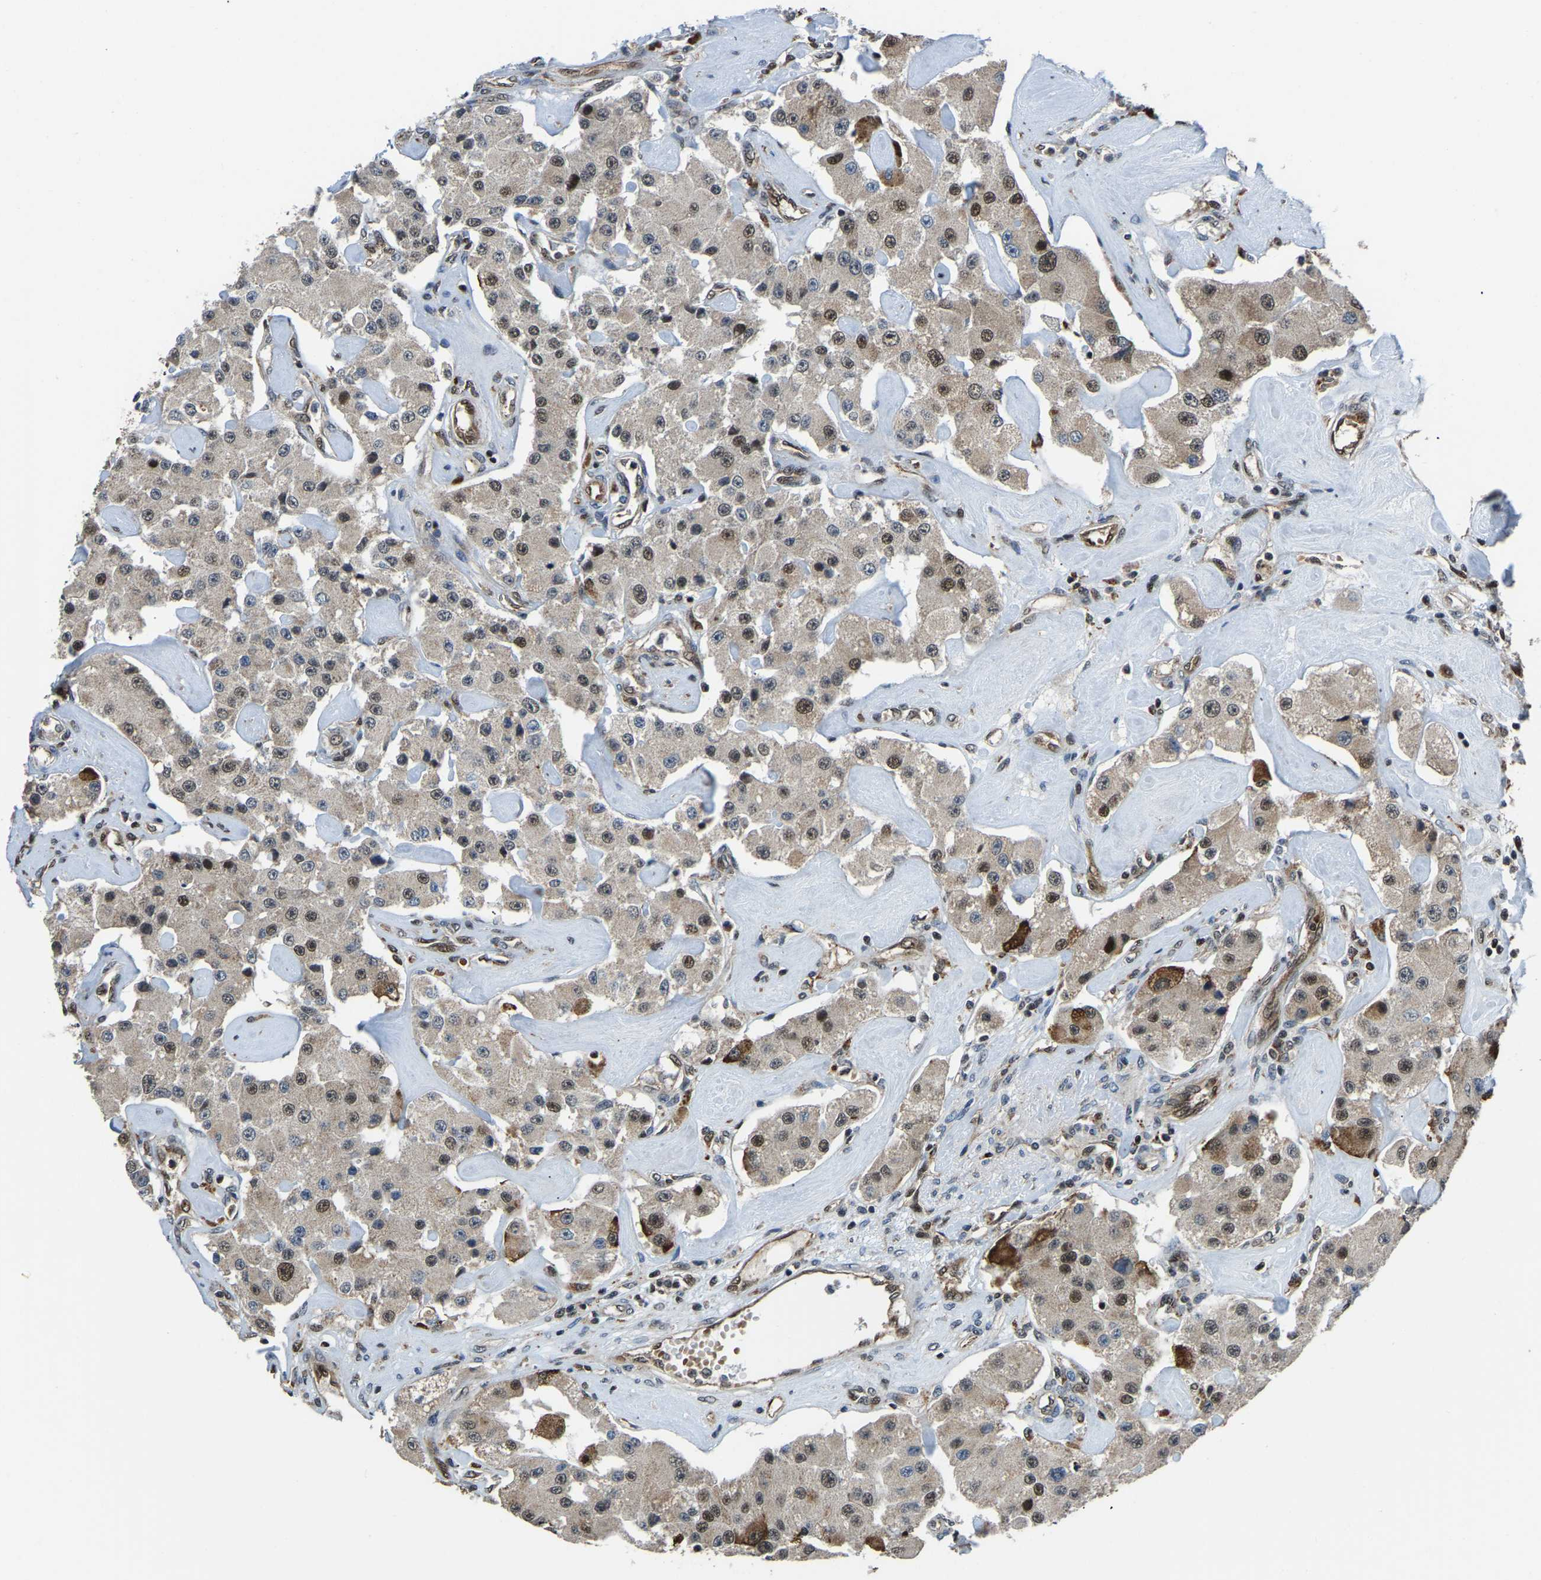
{"staining": {"intensity": "moderate", "quantity": ">75%", "location": "cytoplasmic/membranous,nuclear"}, "tissue": "carcinoid", "cell_type": "Tumor cells", "image_type": "cancer", "snomed": [{"axis": "morphology", "description": "Carcinoid, malignant, NOS"}, {"axis": "topography", "description": "Pancreas"}], "caption": "This image shows carcinoid (malignant) stained with immunohistochemistry to label a protein in brown. The cytoplasmic/membranous and nuclear of tumor cells show moderate positivity for the protein. Nuclei are counter-stained blue.", "gene": "DFFA", "patient": {"sex": "male", "age": 41}}